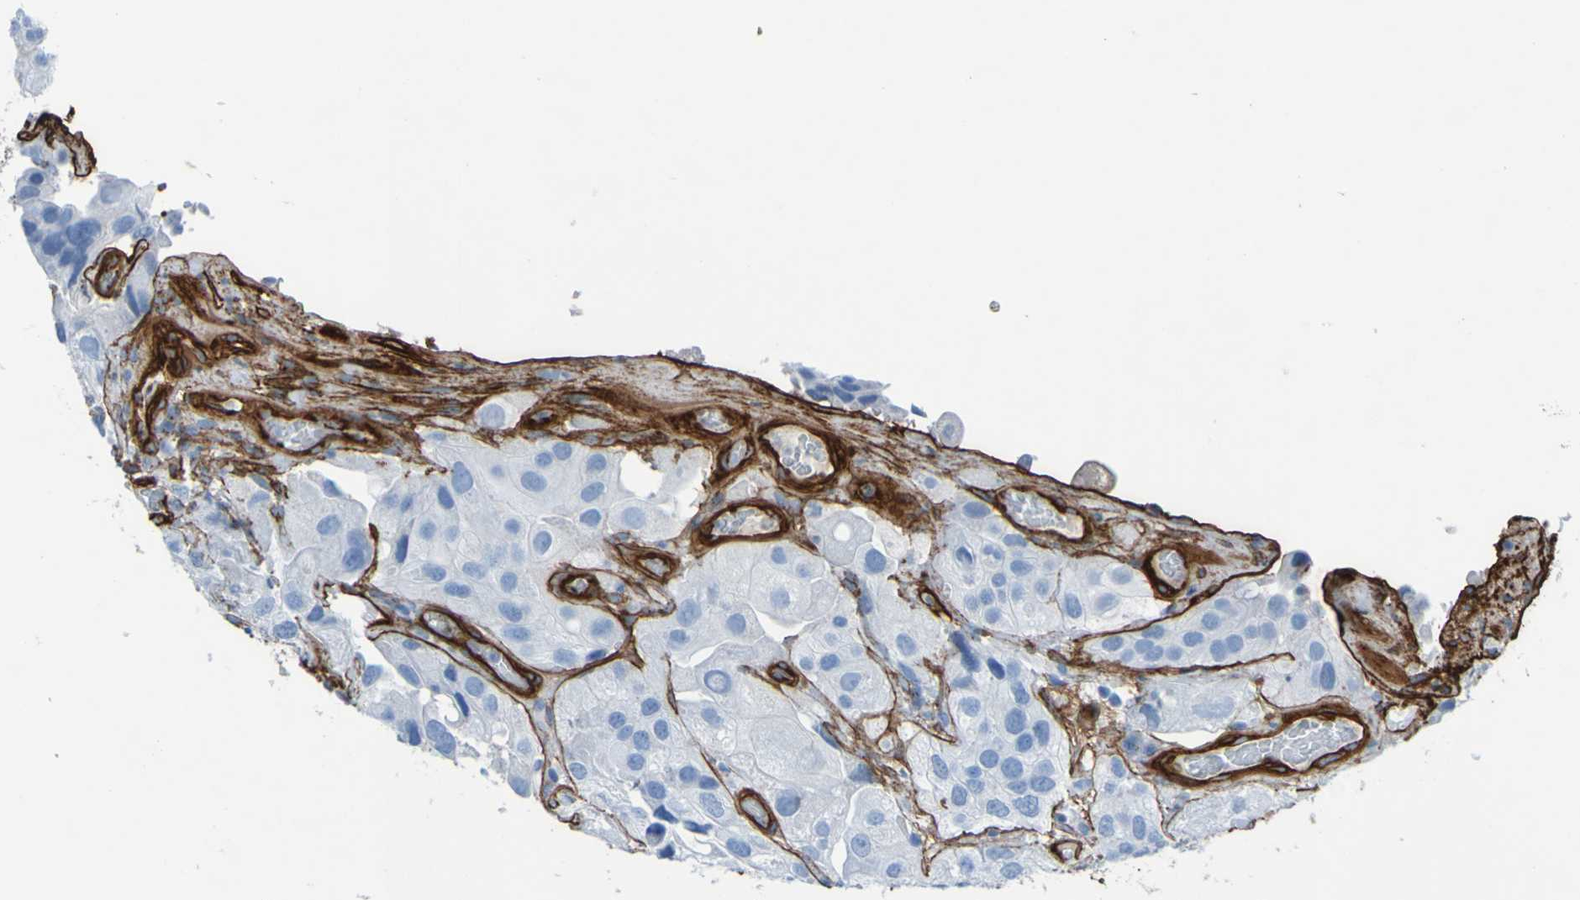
{"staining": {"intensity": "negative", "quantity": "none", "location": "none"}, "tissue": "urothelial cancer", "cell_type": "Tumor cells", "image_type": "cancer", "snomed": [{"axis": "morphology", "description": "Urothelial carcinoma, High grade"}, {"axis": "topography", "description": "Urinary bladder"}], "caption": "A micrograph of human urothelial carcinoma (high-grade) is negative for staining in tumor cells. Brightfield microscopy of IHC stained with DAB (brown) and hematoxylin (blue), captured at high magnification.", "gene": "COL4A2", "patient": {"sex": "female", "age": 64}}